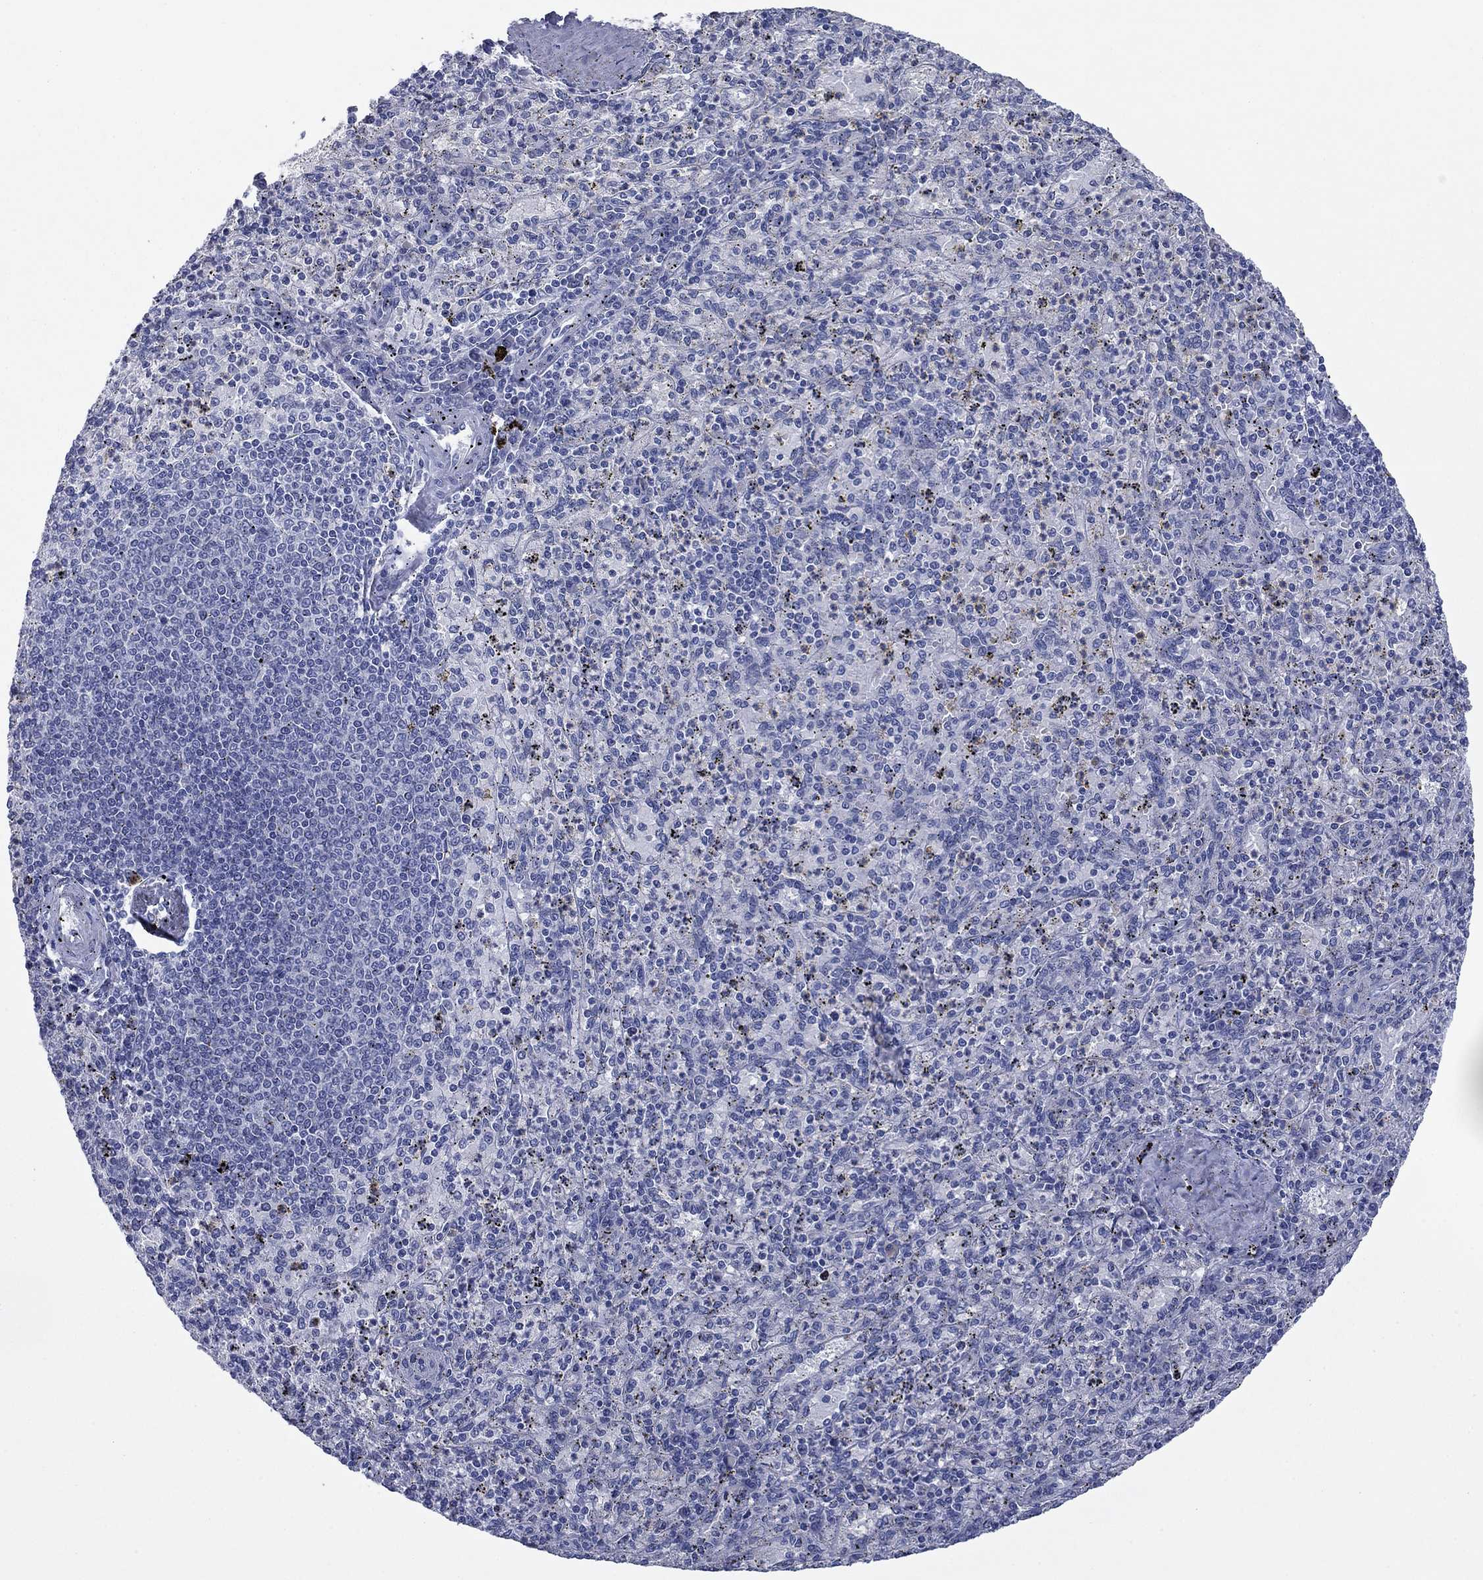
{"staining": {"intensity": "negative", "quantity": "none", "location": "none"}, "tissue": "spleen", "cell_type": "Cells in red pulp", "image_type": "normal", "snomed": [{"axis": "morphology", "description": "Normal tissue, NOS"}, {"axis": "topography", "description": "Spleen"}], "caption": "There is no significant positivity in cells in red pulp of spleen. (Brightfield microscopy of DAB immunohistochemistry (IHC) at high magnification).", "gene": "CNTNAP4", "patient": {"sex": "male", "age": 60}}